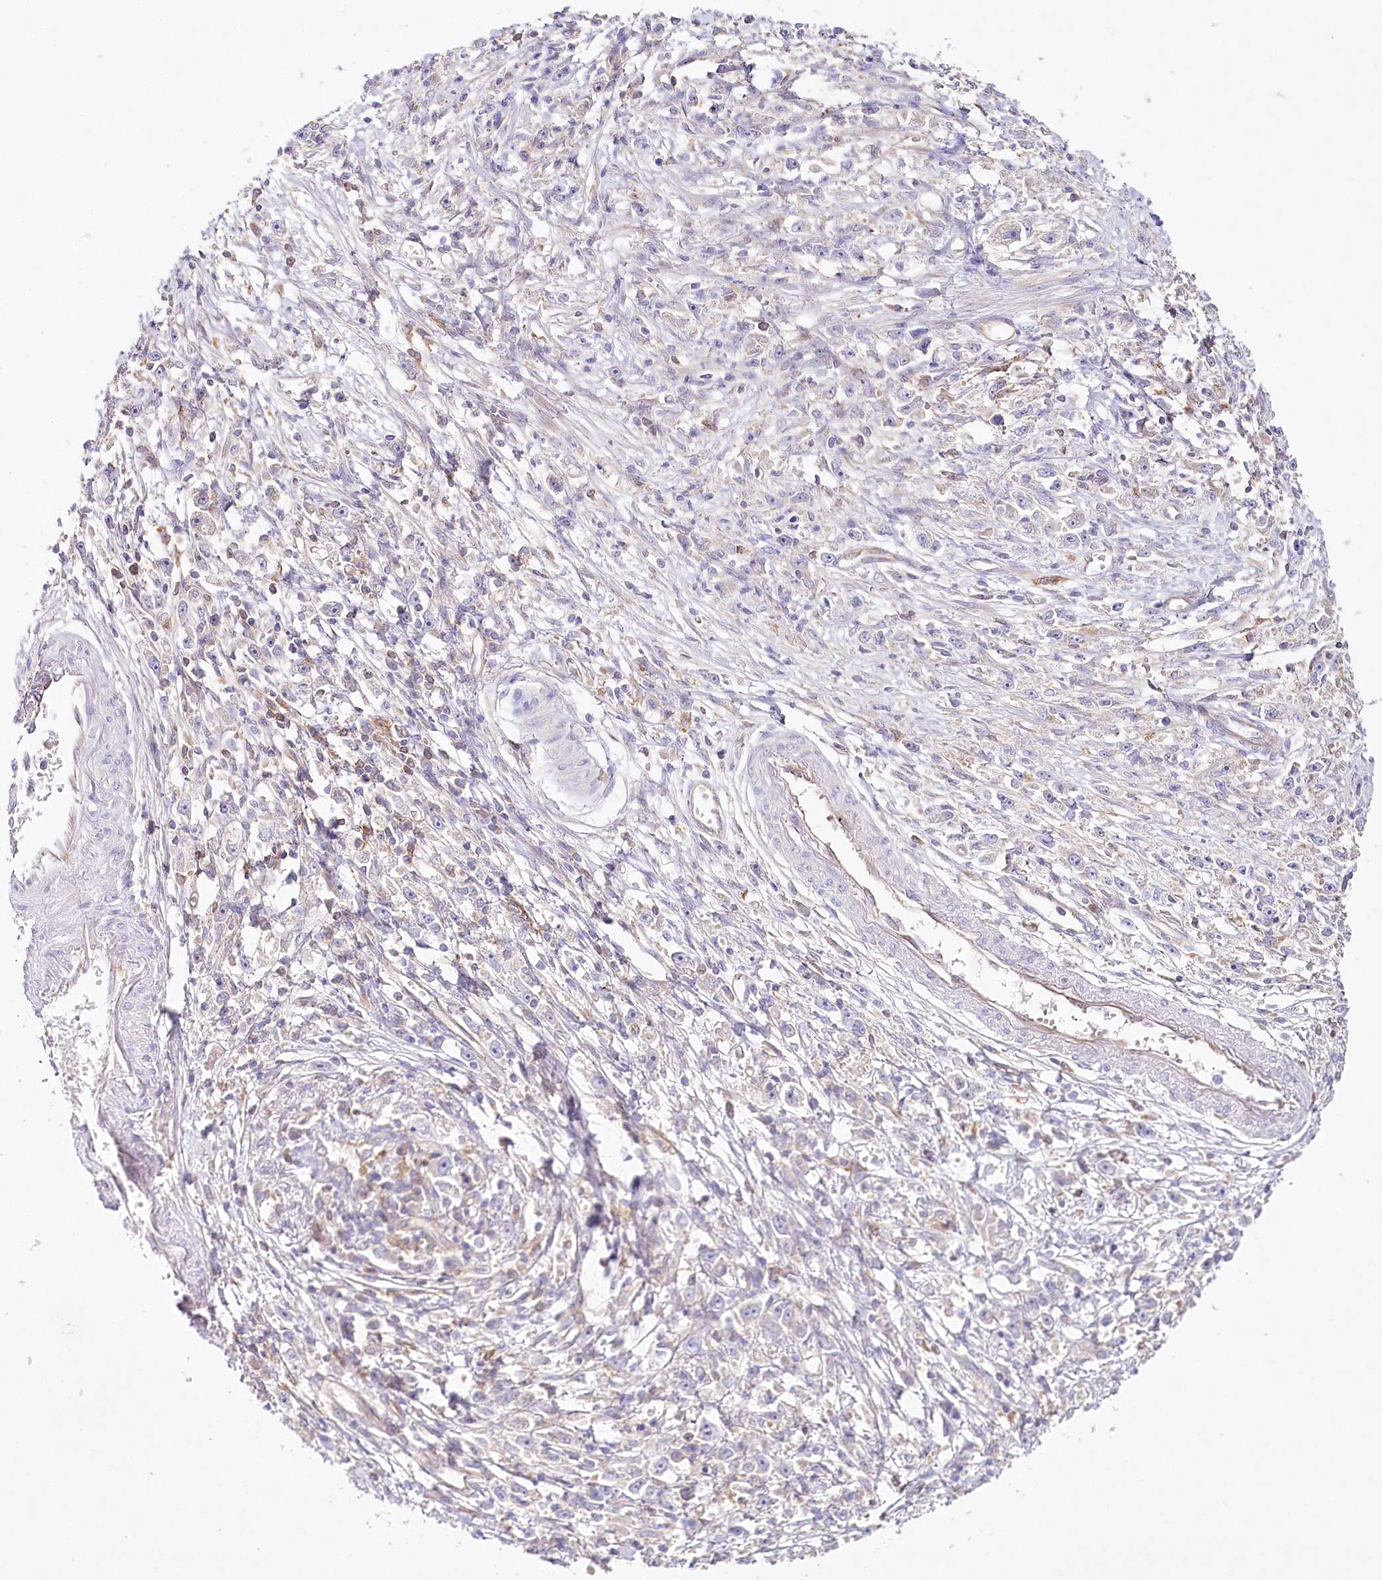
{"staining": {"intensity": "negative", "quantity": "none", "location": "none"}, "tissue": "stomach cancer", "cell_type": "Tumor cells", "image_type": "cancer", "snomed": [{"axis": "morphology", "description": "Adenocarcinoma, NOS"}, {"axis": "topography", "description": "Stomach"}], "caption": "Immunohistochemistry of human stomach cancer (adenocarcinoma) exhibits no expression in tumor cells. The staining was performed using DAB to visualize the protein expression in brown, while the nuclei were stained in blue with hematoxylin (Magnification: 20x).", "gene": "ABRAXAS2", "patient": {"sex": "female", "age": 59}}